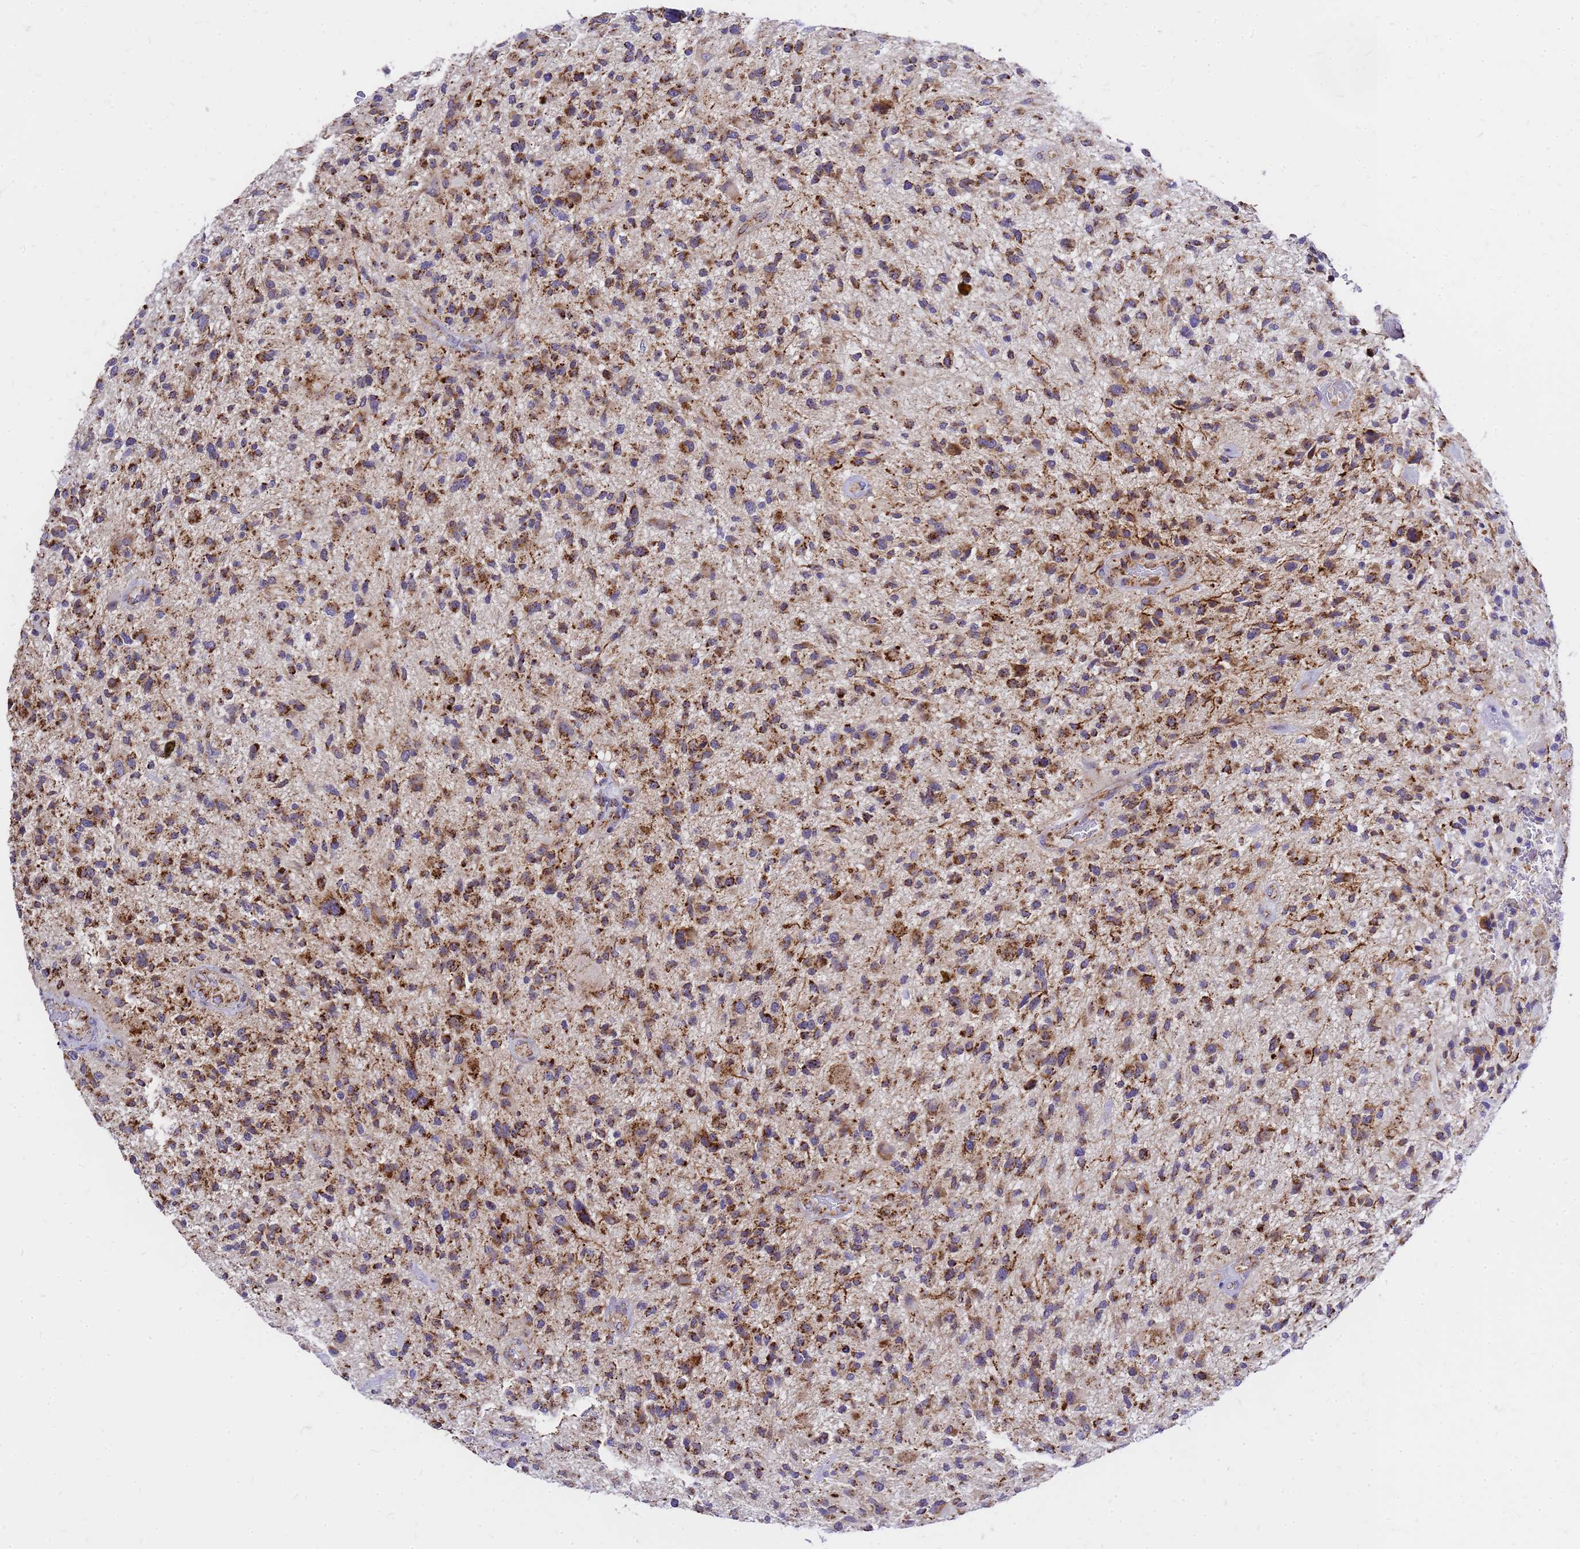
{"staining": {"intensity": "moderate", "quantity": ">75%", "location": "cytoplasmic/membranous"}, "tissue": "glioma", "cell_type": "Tumor cells", "image_type": "cancer", "snomed": [{"axis": "morphology", "description": "Glioma, malignant, High grade"}, {"axis": "topography", "description": "Brain"}], "caption": "Moderate cytoplasmic/membranous positivity is identified in approximately >75% of tumor cells in malignant glioma (high-grade).", "gene": "MRPS26", "patient": {"sex": "male", "age": 47}}